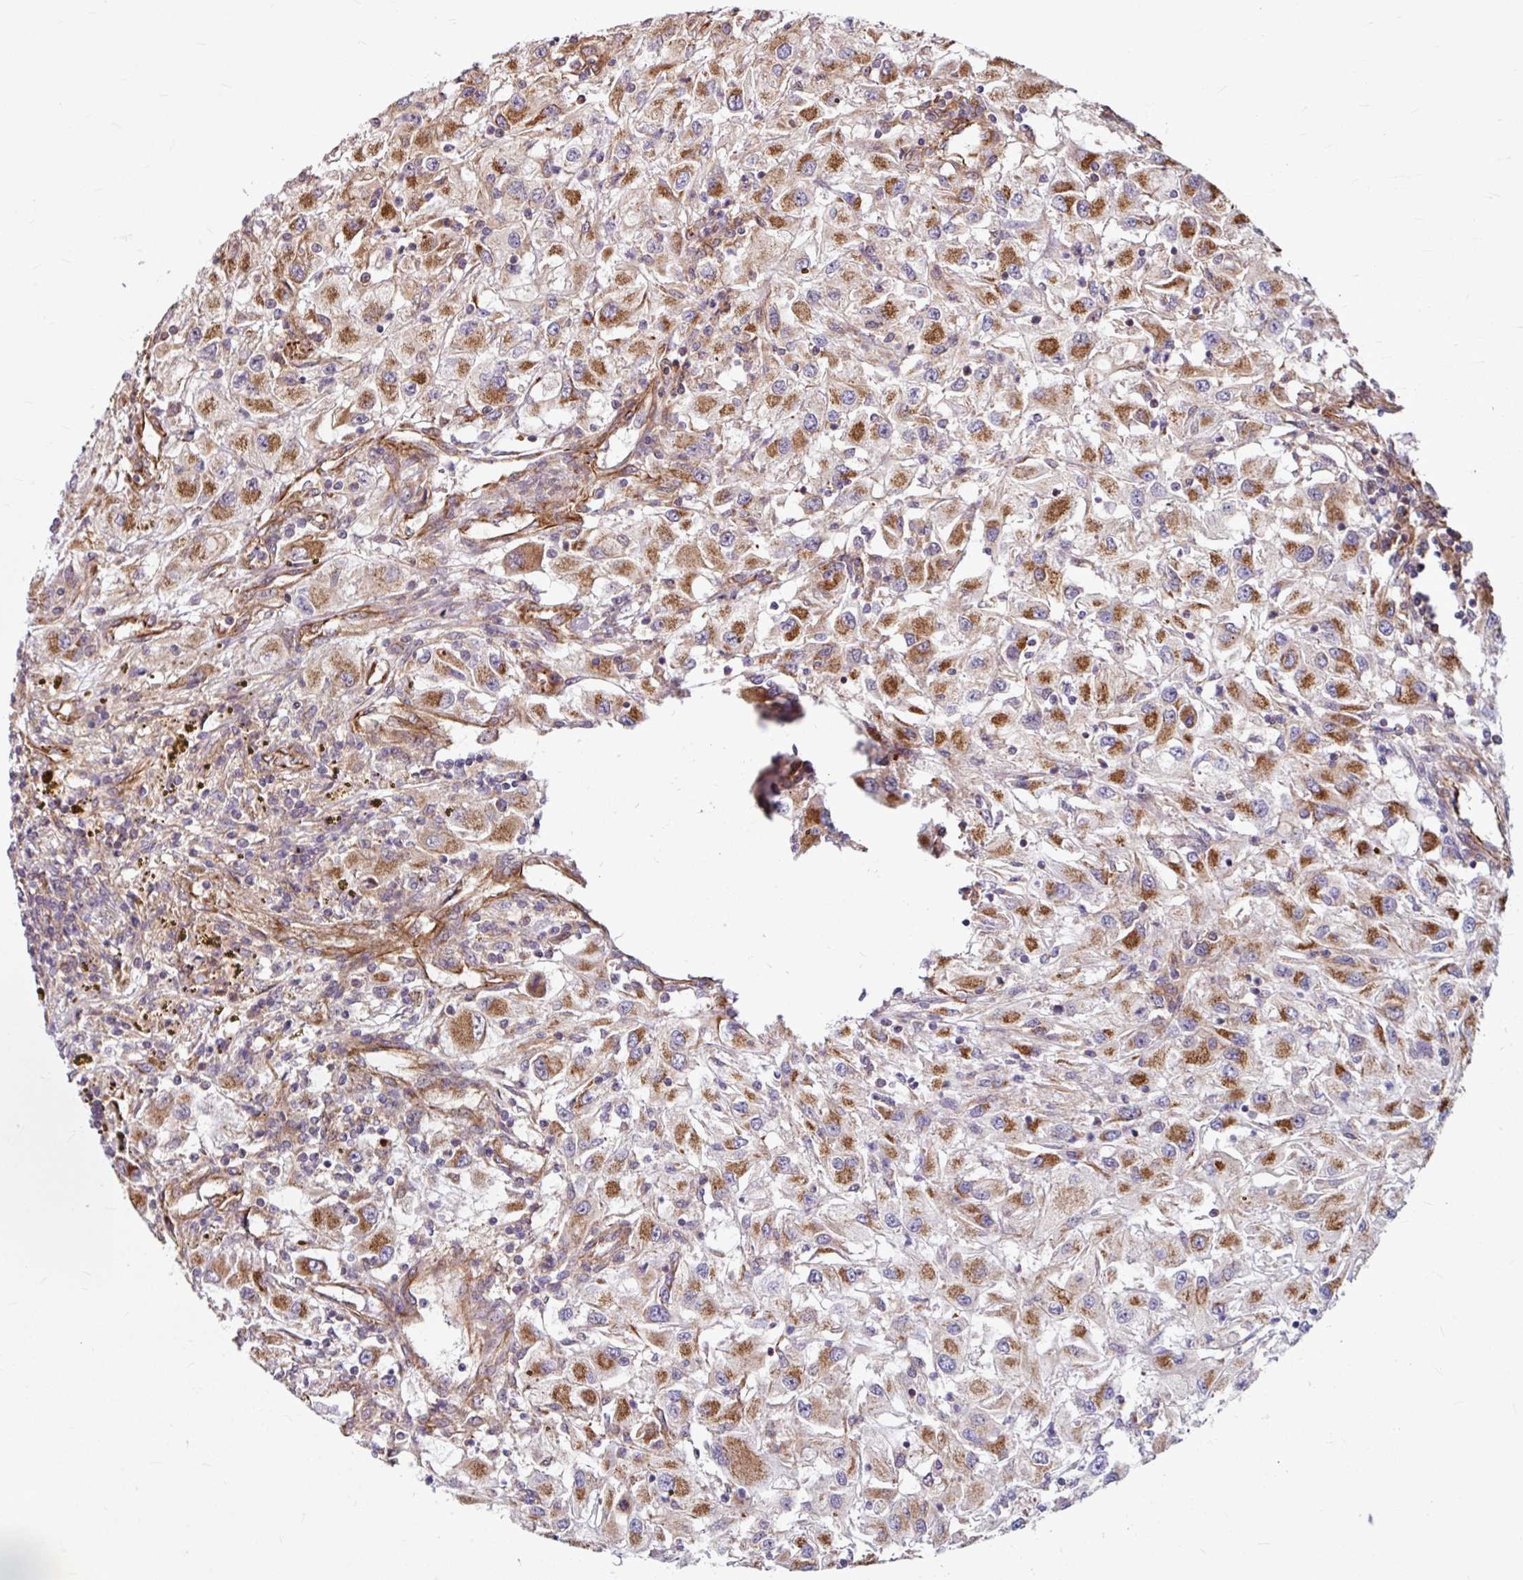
{"staining": {"intensity": "moderate", "quantity": "25%-75%", "location": "cytoplasmic/membranous"}, "tissue": "renal cancer", "cell_type": "Tumor cells", "image_type": "cancer", "snomed": [{"axis": "morphology", "description": "Adenocarcinoma, NOS"}, {"axis": "topography", "description": "Kidney"}], "caption": "Immunohistochemistry (IHC) histopathology image of neoplastic tissue: renal adenocarcinoma stained using immunohistochemistry (IHC) reveals medium levels of moderate protein expression localized specifically in the cytoplasmic/membranous of tumor cells, appearing as a cytoplasmic/membranous brown color.", "gene": "DAAM2", "patient": {"sex": "female", "age": 67}}